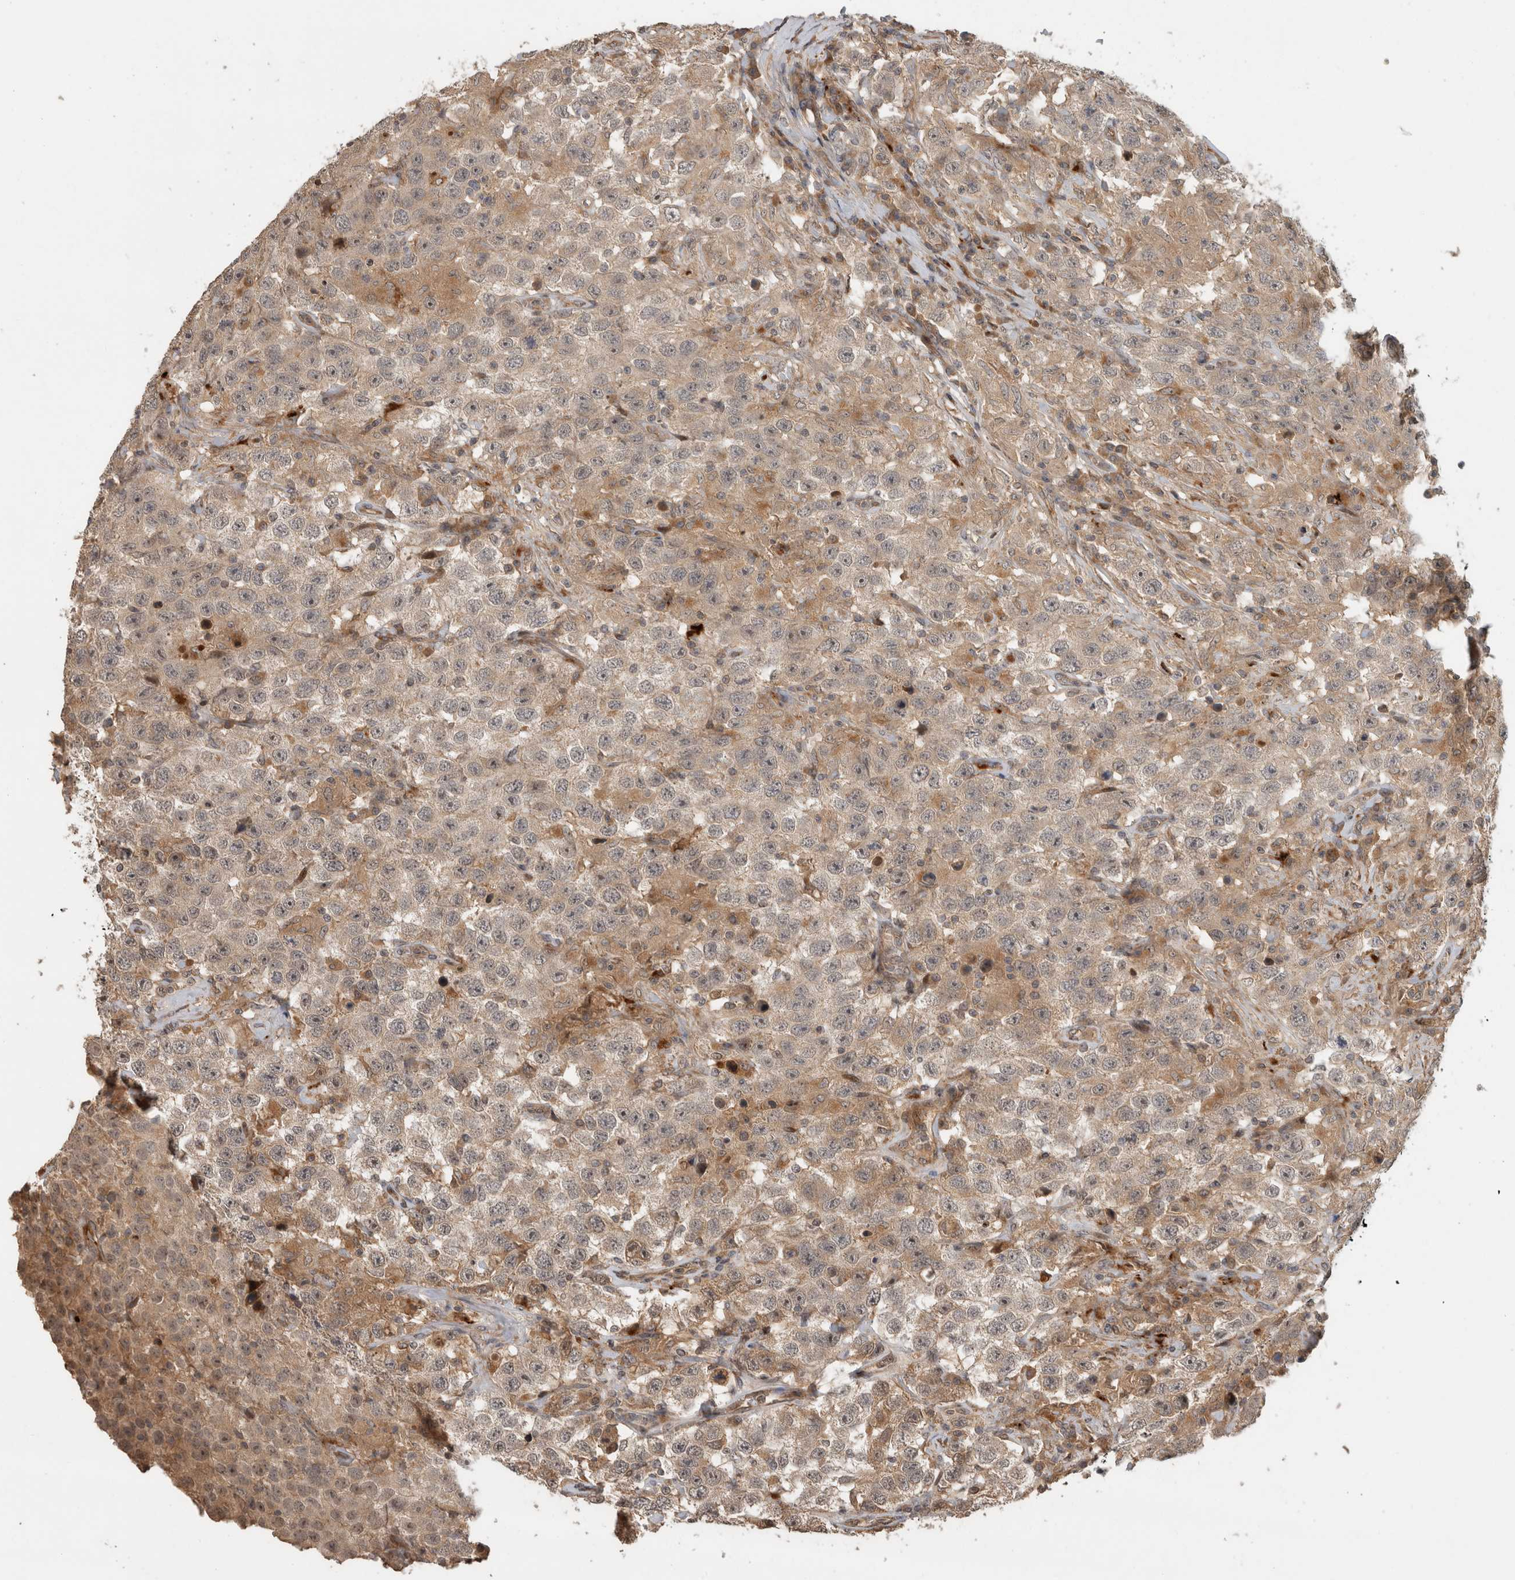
{"staining": {"intensity": "weak", "quantity": ">75%", "location": "cytoplasmic/membranous"}, "tissue": "testis cancer", "cell_type": "Tumor cells", "image_type": "cancer", "snomed": [{"axis": "morphology", "description": "Seminoma, NOS"}, {"axis": "topography", "description": "Testis"}], "caption": "Immunohistochemical staining of testis cancer (seminoma) demonstrates weak cytoplasmic/membranous protein expression in about >75% of tumor cells.", "gene": "PITPNC1", "patient": {"sex": "male", "age": 41}}